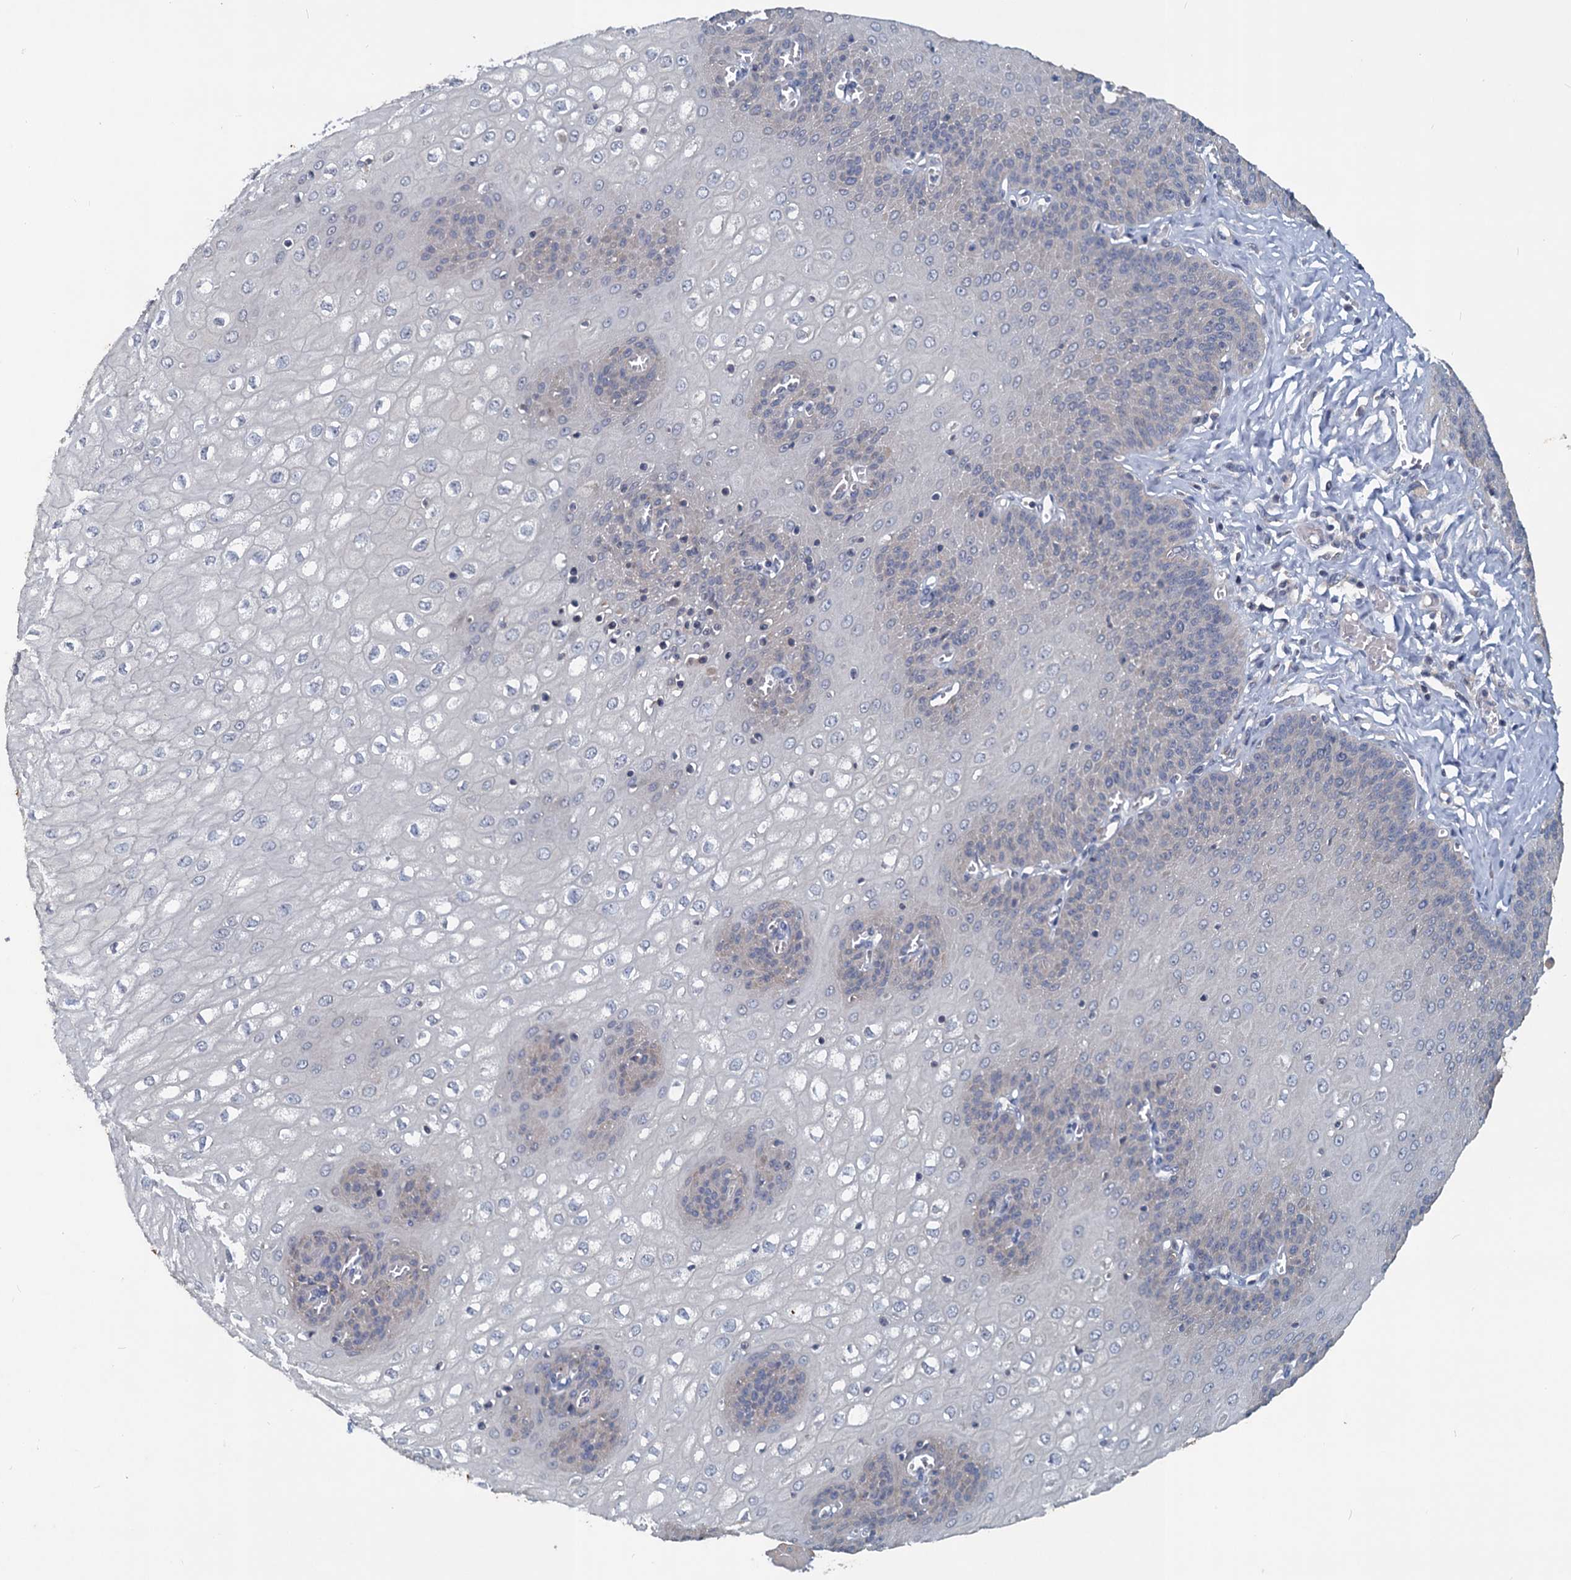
{"staining": {"intensity": "negative", "quantity": "none", "location": "none"}, "tissue": "esophagus", "cell_type": "Squamous epithelial cells", "image_type": "normal", "snomed": [{"axis": "morphology", "description": "Normal tissue, NOS"}, {"axis": "topography", "description": "Esophagus"}], "caption": "Immunohistochemistry image of normal esophagus: esophagus stained with DAB (3,3'-diaminobenzidine) displays no significant protein staining in squamous epithelial cells.", "gene": "SLC2A7", "patient": {"sex": "male", "age": 60}}